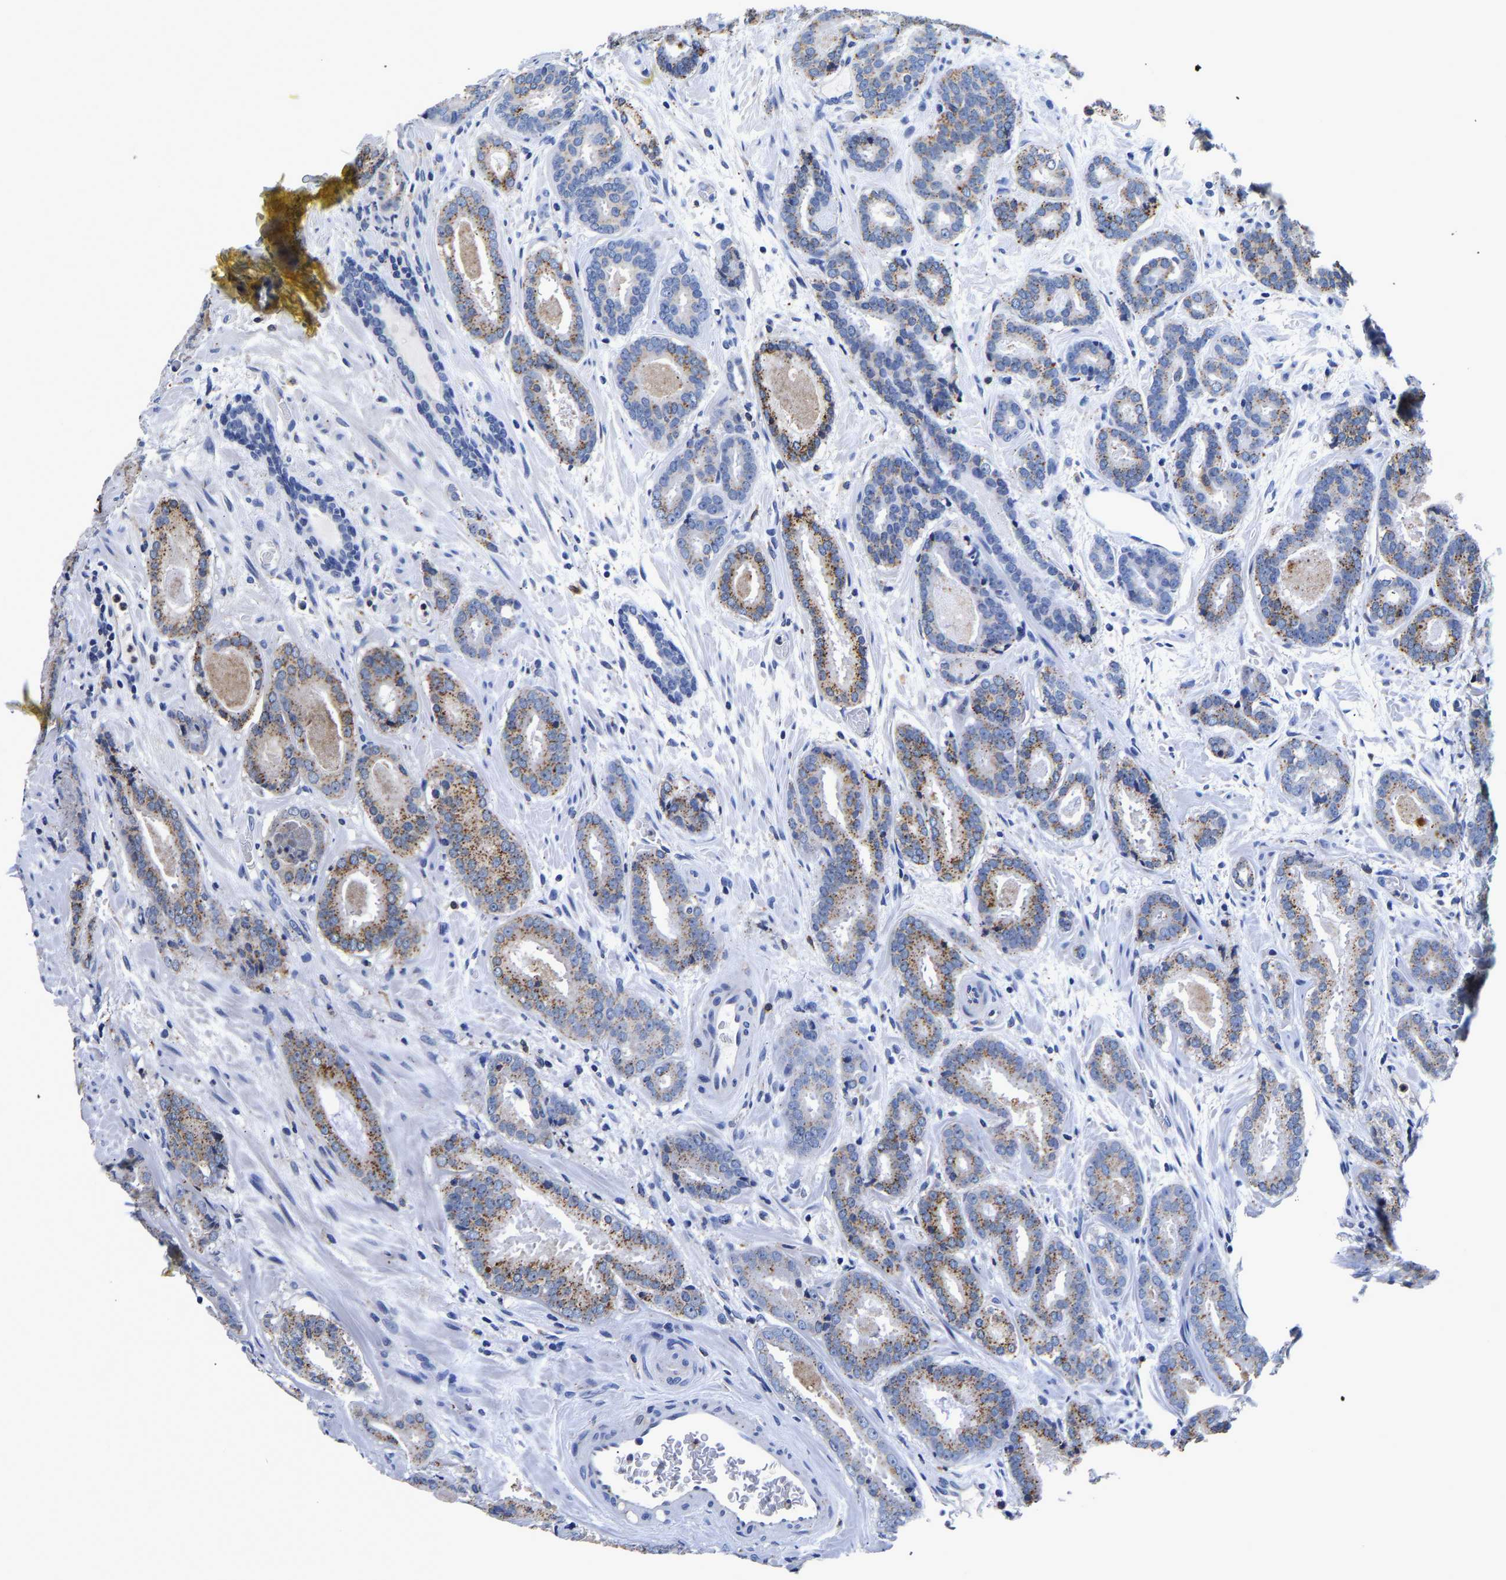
{"staining": {"intensity": "moderate", "quantity": "25%-75%", "location": "cytoplasmic/membranous"}, "tissue": "prostate cancer", "cell_type": "Tumor cells", "image_type": "cancer", "snomed": [{"axis": "morphology", "description": "Adenocarcinoma, Low grade"}, {"axis": "topography", "description": "Prostate"}], "caption": "This histopathology image exhibits immunohistochemistry (IHC) staining of human prostate low-grade adenocarcinoma, with medium moderate cytoplasmic/membranous staining in about 25%-75% of tumor cells.", "gene": "GRN", "patient": {"sex": "male", "age": 69}}